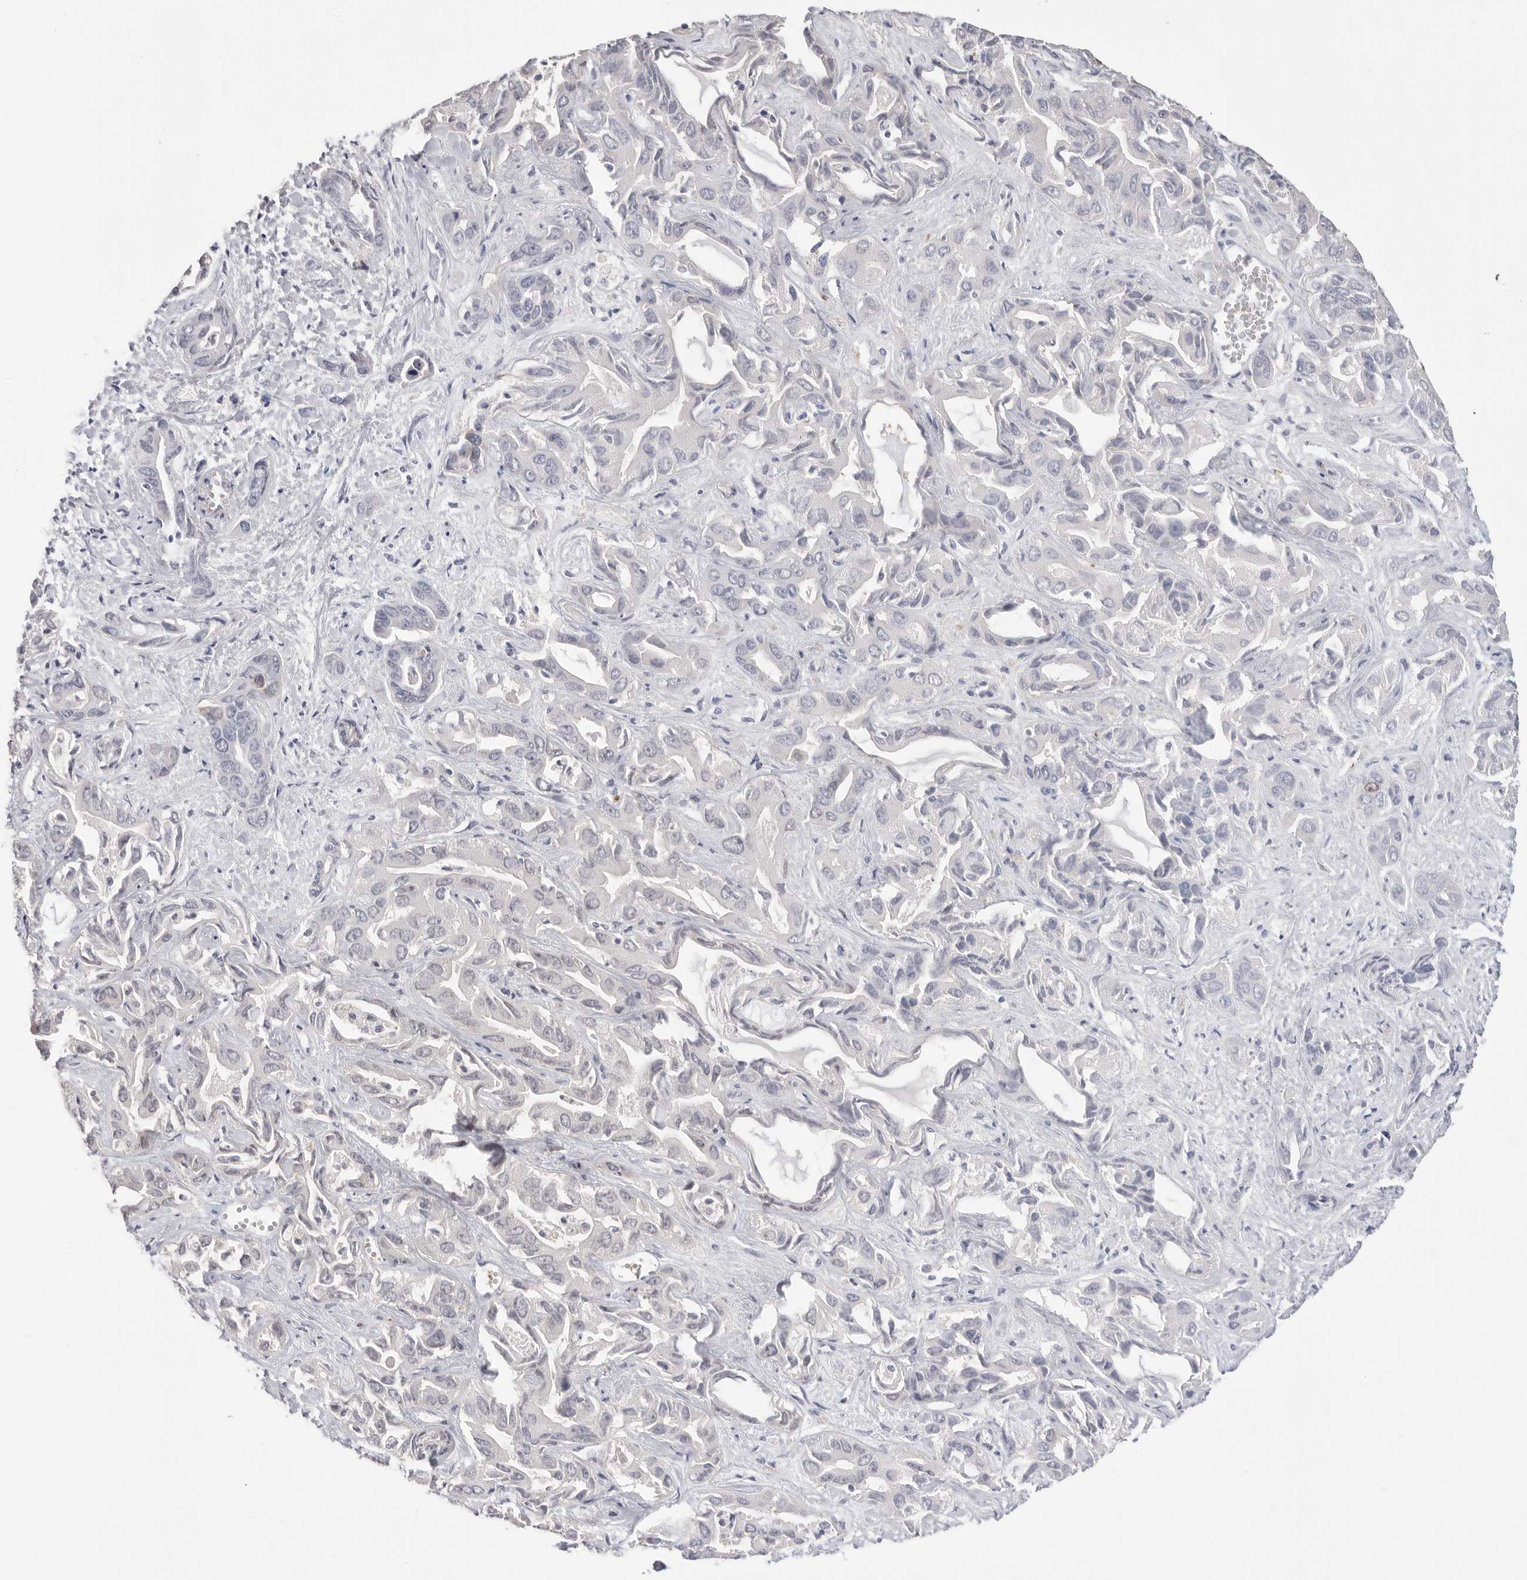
{"staining": {"intensity": "strong", "quantity": "25%-75%", "location": "nuclear"}, "tissue": "liver cancer", "cell_type": "Tumor cells", "image_type": "cancer", "snomed": [{"axis": "morphology", "description": "Cholangiocarcinoma"}, {"axis": "topography", "description": "Liver"}], "caption": "An immunohistochemistry (IHC) image of tumor tissue is shown. Protein staining in brown shows strong nuclear positivity in liver cancer within tumor cells.", "gene": "SERBP1", "patient": {"sex": "female", "age": 52}}